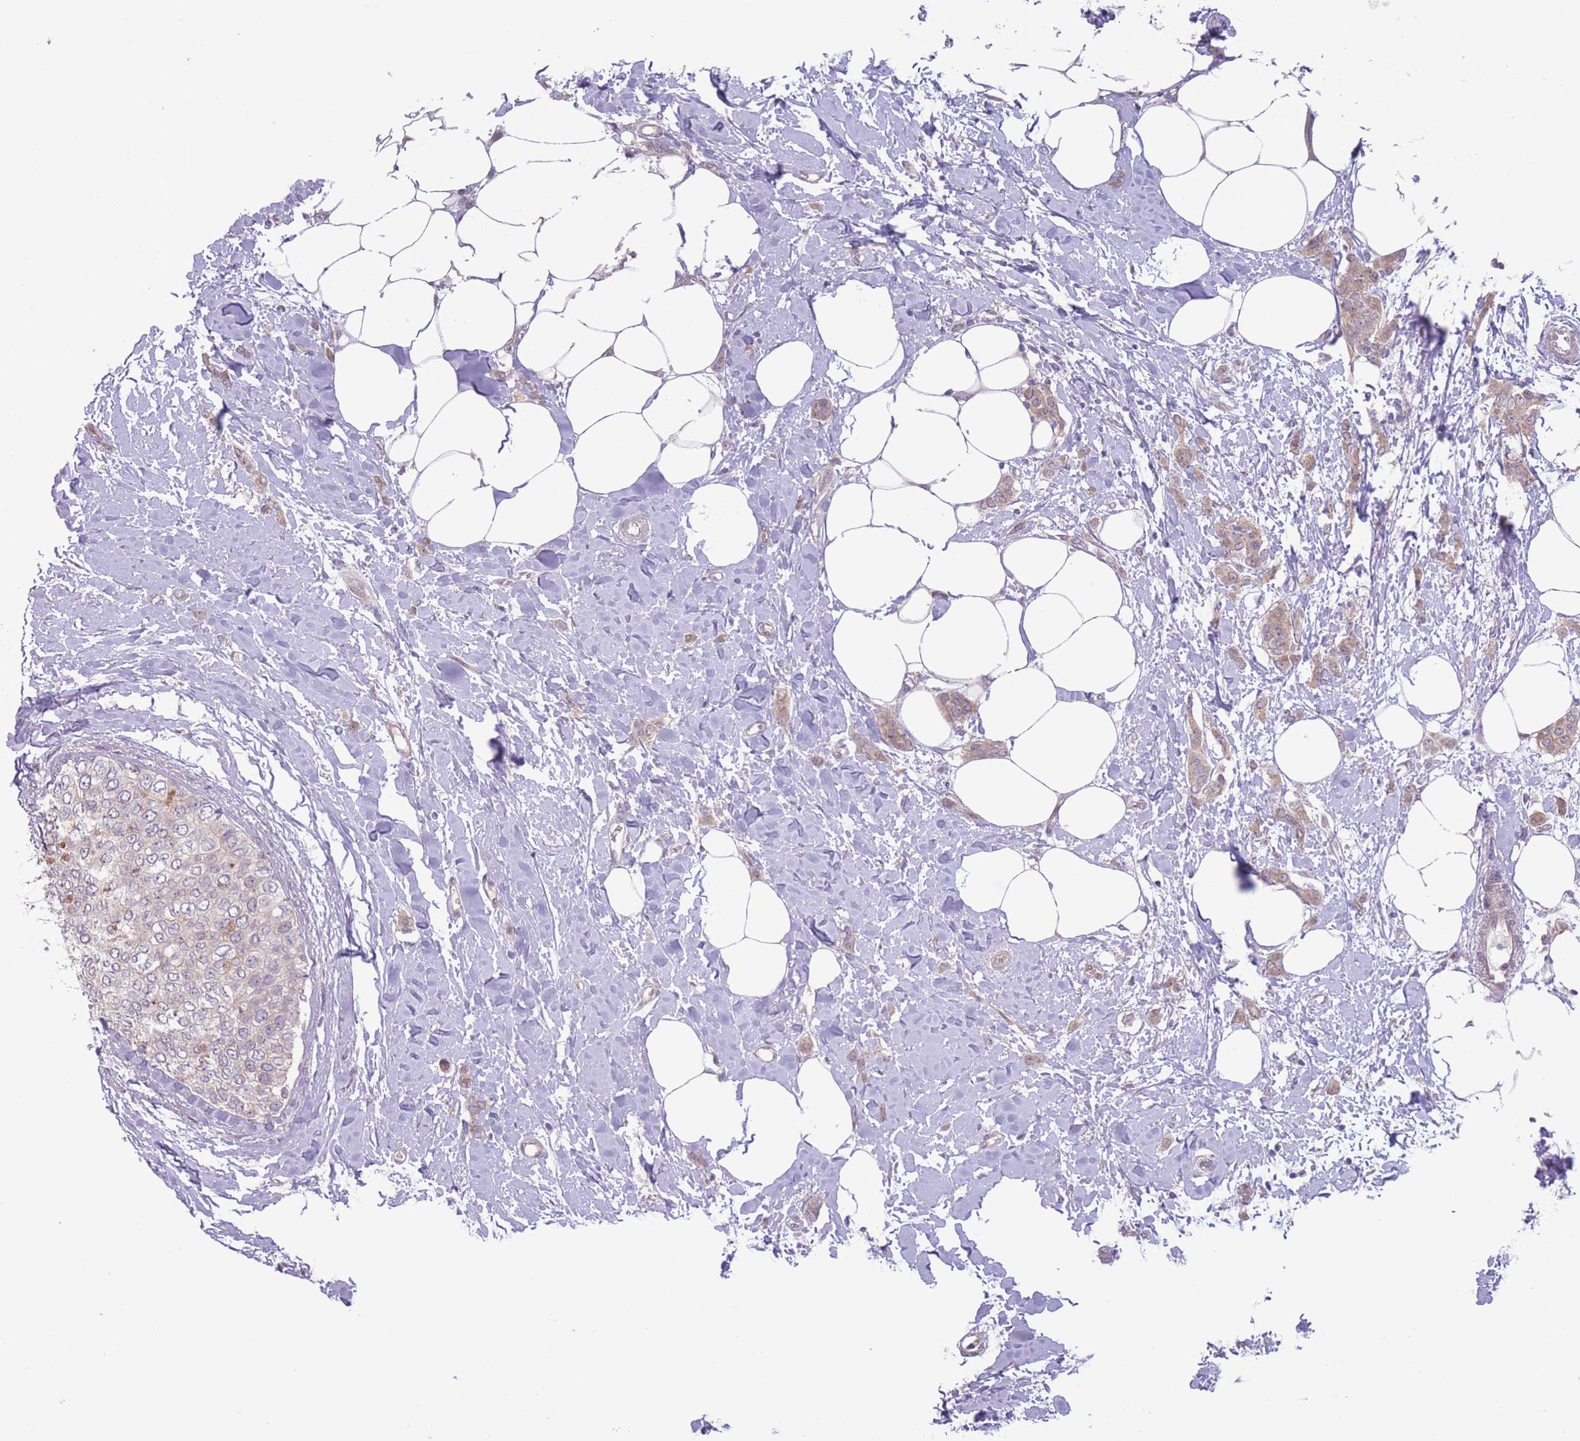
{"staining": {"intensity": "moderate", "quantity": ">75%", "location": "cytoplasmic/membranous"}, "tissue": "breast cancer", "cell_type": "Tumor cells", "image_type": "cancer", "snomed": [{"axis": "morphology", "description": "Duct carcinoma"}, {"axis": "topography", "description": "Breast"}], "caption": "Protein staining of breast cancer tissue demonstrates moderate cytoplasmic/membranous staining in about >75% of tumor cells. Nuclei are stained in blue.", "gene": "ARPIN", "patient": {"sex": "female", "age": 72}}